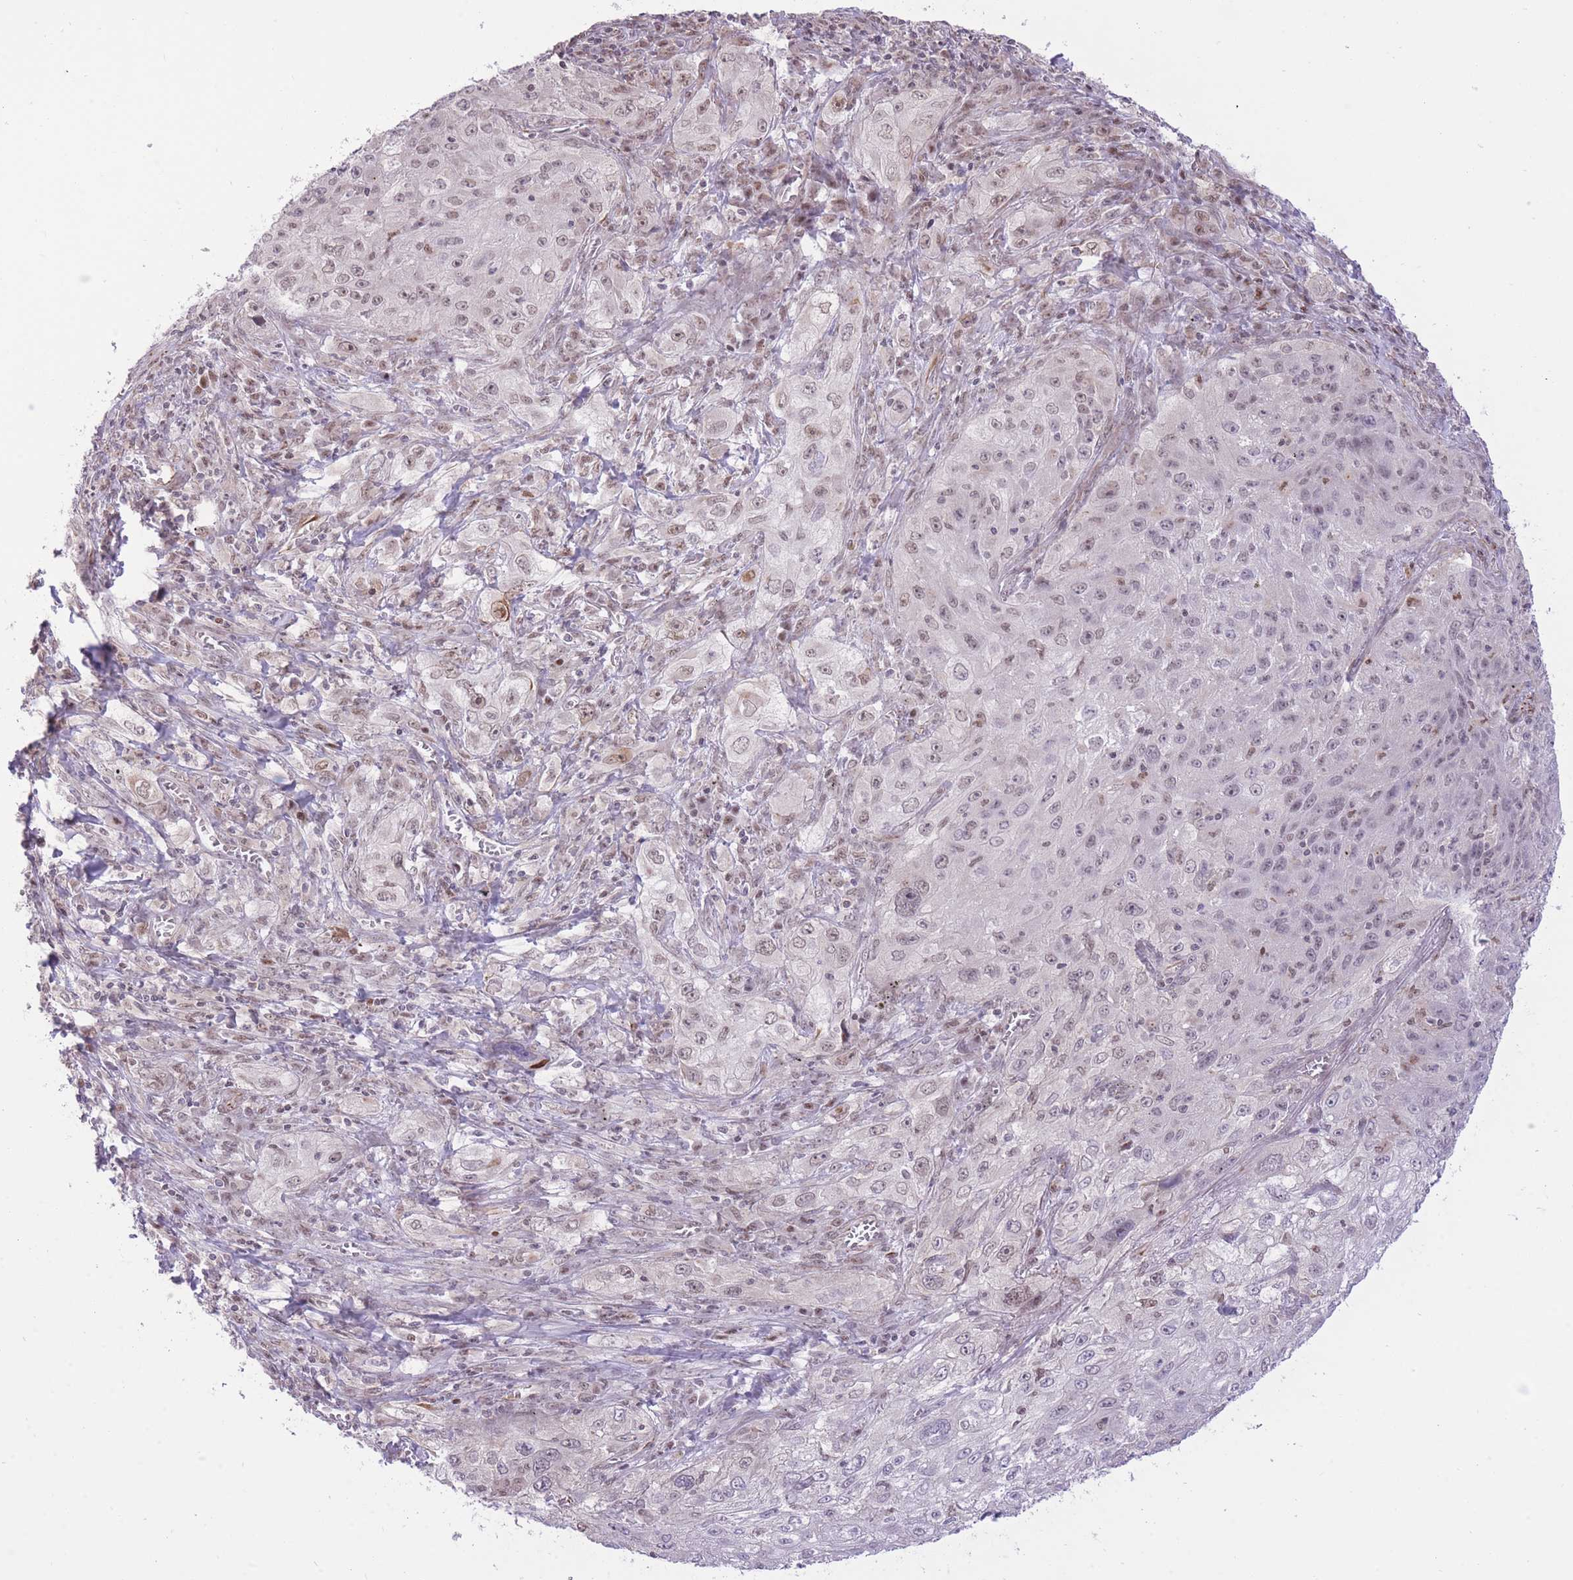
{"staining": {"intensity": "weak", "quantity": "25%-75%", "location": "nuclear"}, "tissue": "lung cancer", "cell_type": "Tumor cells", "image_type": "cancer", "snomed": [{"axis": "morphology", "description": "Squamous cell carcinoma, NOS"}, {"axis": "topography", "description": "Lung"}], "caption": "Tumor cells demonstrate weak nuclear staining in approximately 25%-75% of cells in squamous cell carcinoma (lung). The staining was performed using DAB to visualize the protein expression in brown, while the nuclei were stained in blue with hematoxylin (Magnification: 20x).", "gene": "ELL", "patient": {"sex": "female", "age": 69}}